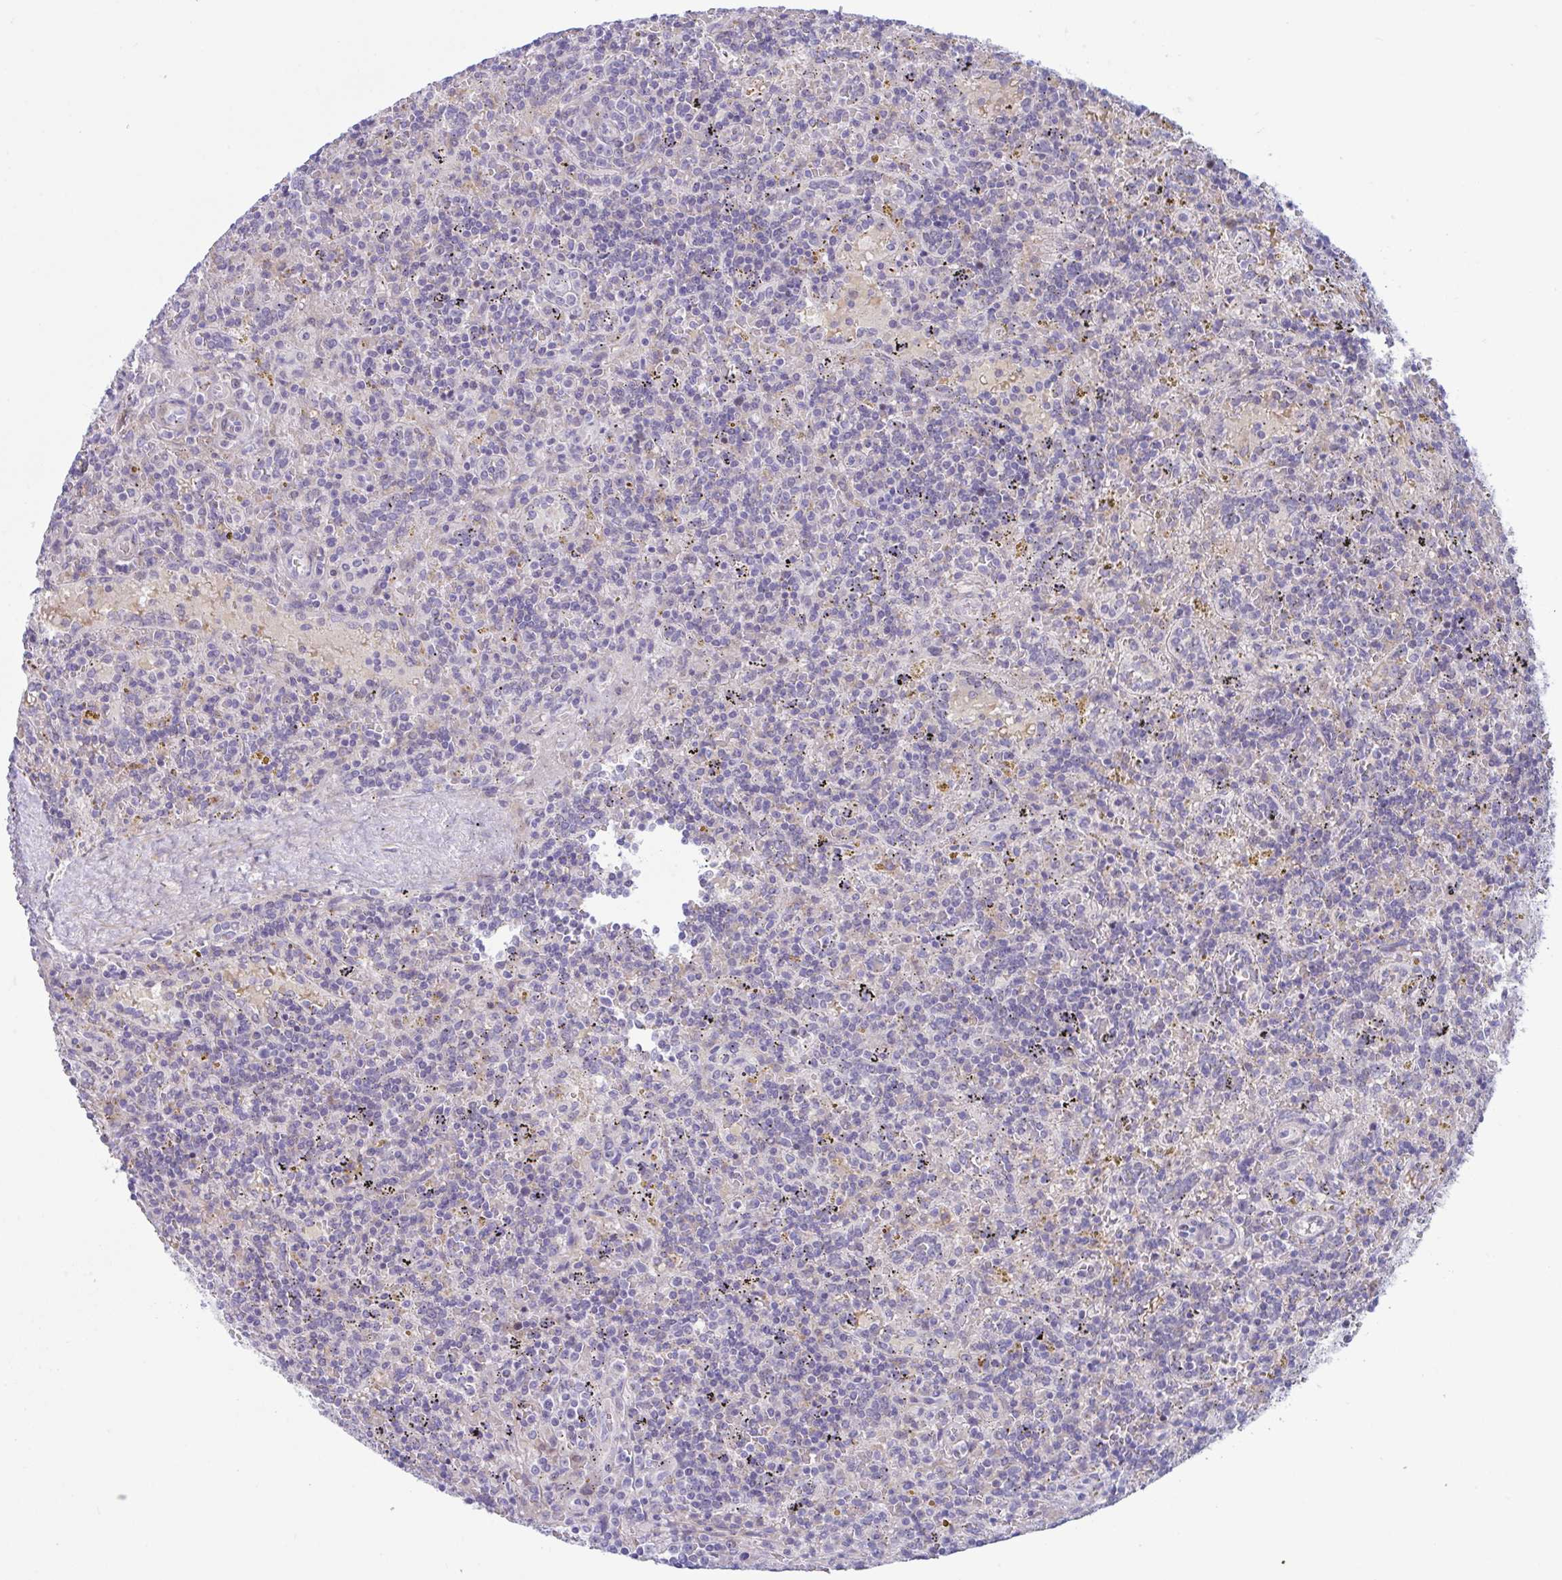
{"staining": {"intensity": "negative", "quantity": "none", "location": "none"}, "tissue": "lymphoma", "cell_type": "Tumor cells", "image_type": "cancer", "snomed": [{"axis": "morphology", "description": "Malignant lymphoma, non-Hodgkin's type, Low grade"}, {"axis": "topography", "description": "Spleen"}], "caption": "IHC micrograph of lymphoma stained for a protein (brown), which displays no staining in tumor cells. The staining is performed using DAB (3,3'-diaminobenzidine) brown chromogen with nuclei counter-stained in using hematoxylin.", "gene": "VWC2", "patient": {"sex": "male", "age": 67}}